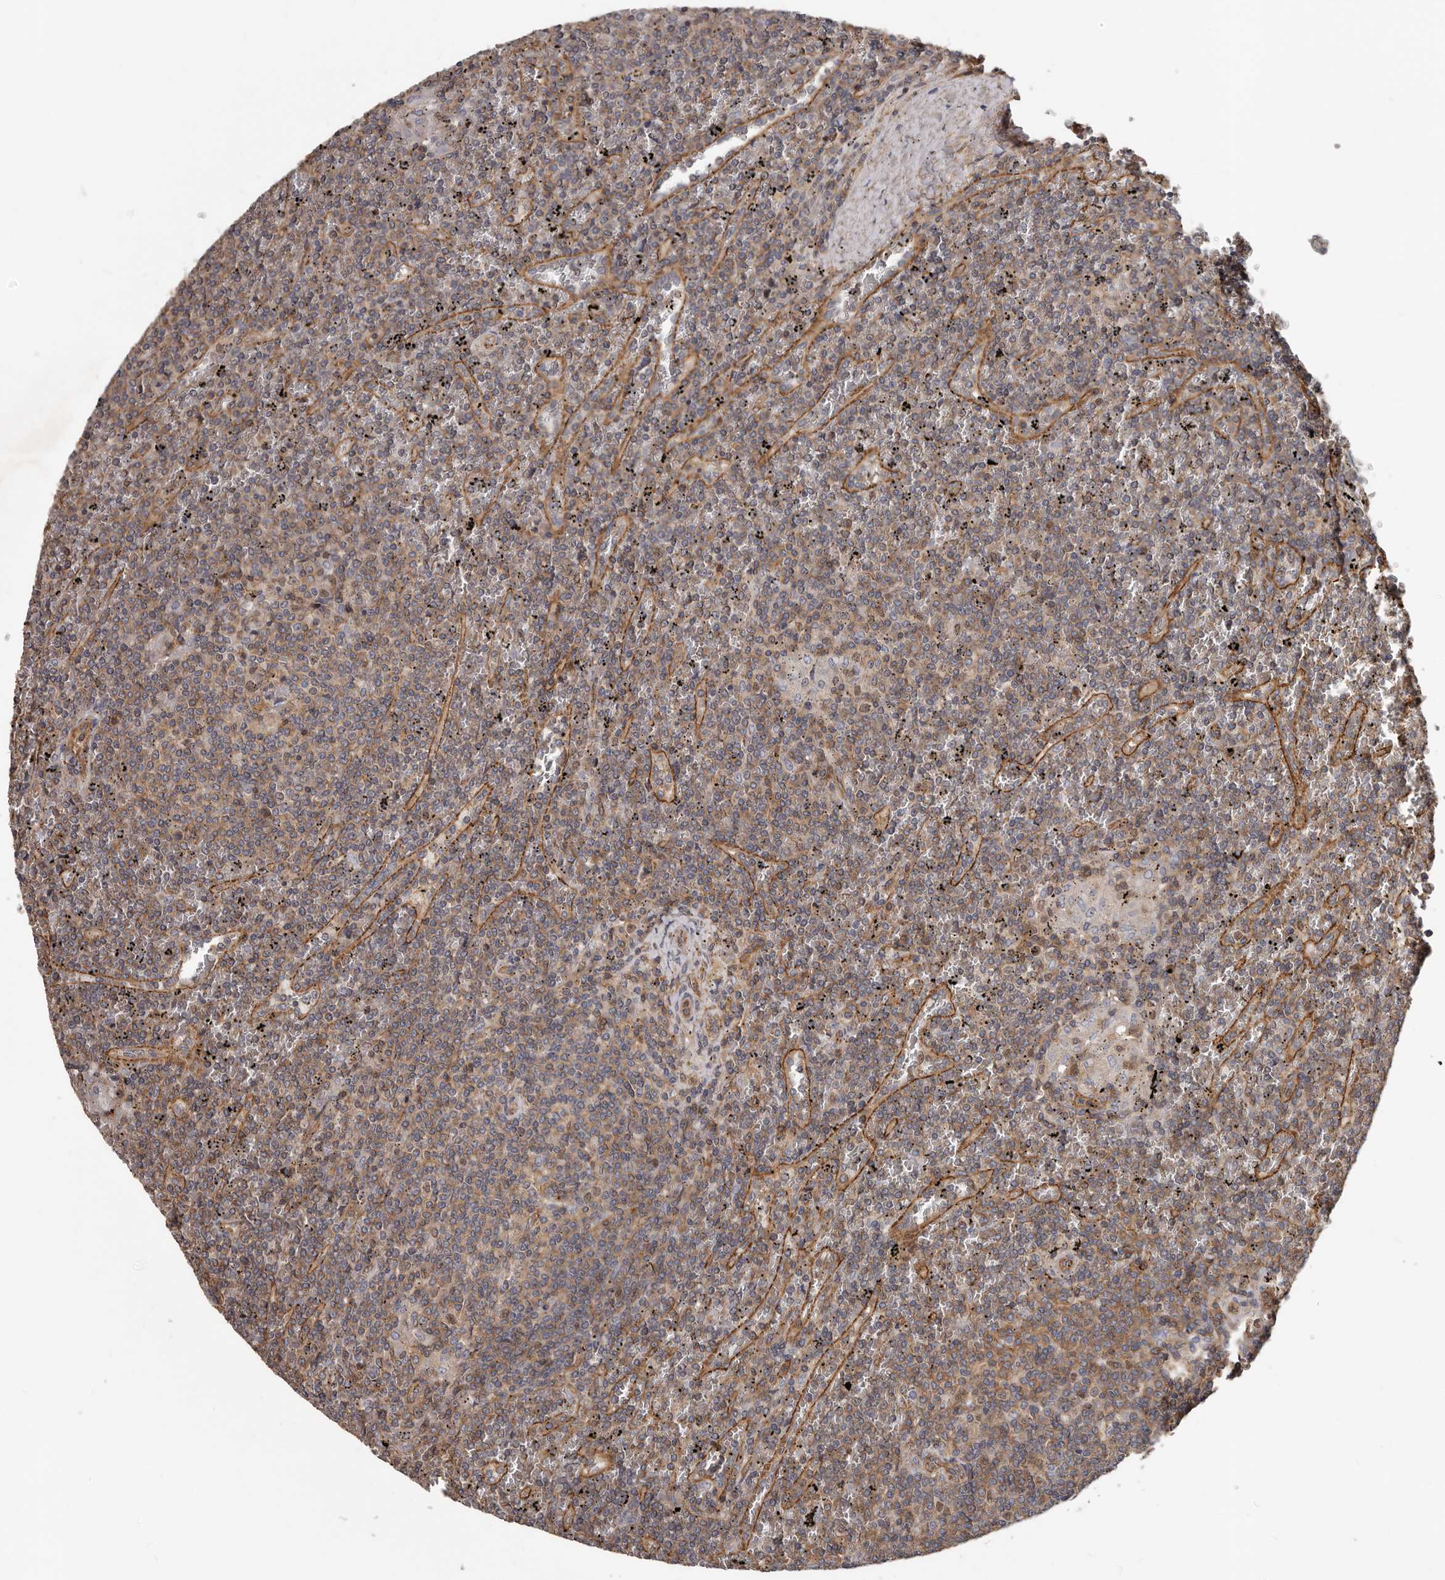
{"staining": {"intensity": "weak", "quantity": "25%-75%", "location": "cytoplasmic/membranous"}, "tissue": "lymphoma", "cell_type": "Tumor cells", "image_type": "cancer", "snomed": [{"axis": "morphology", "description": "Malignant lymphoma, non-Hodgkin's type, Low grade"}, {"axis": "topography", "description": "Spleen"}], "caption": "Protein expression analysis of human malignant lymphoma, non-Hodgkin's type (low-grade) reveals weak cytoplasmic/membranous staining in approximately 25%-75% of tumor cells.", "gene": "PNRC2", "patient": {"sex": "female", "age": 19}}